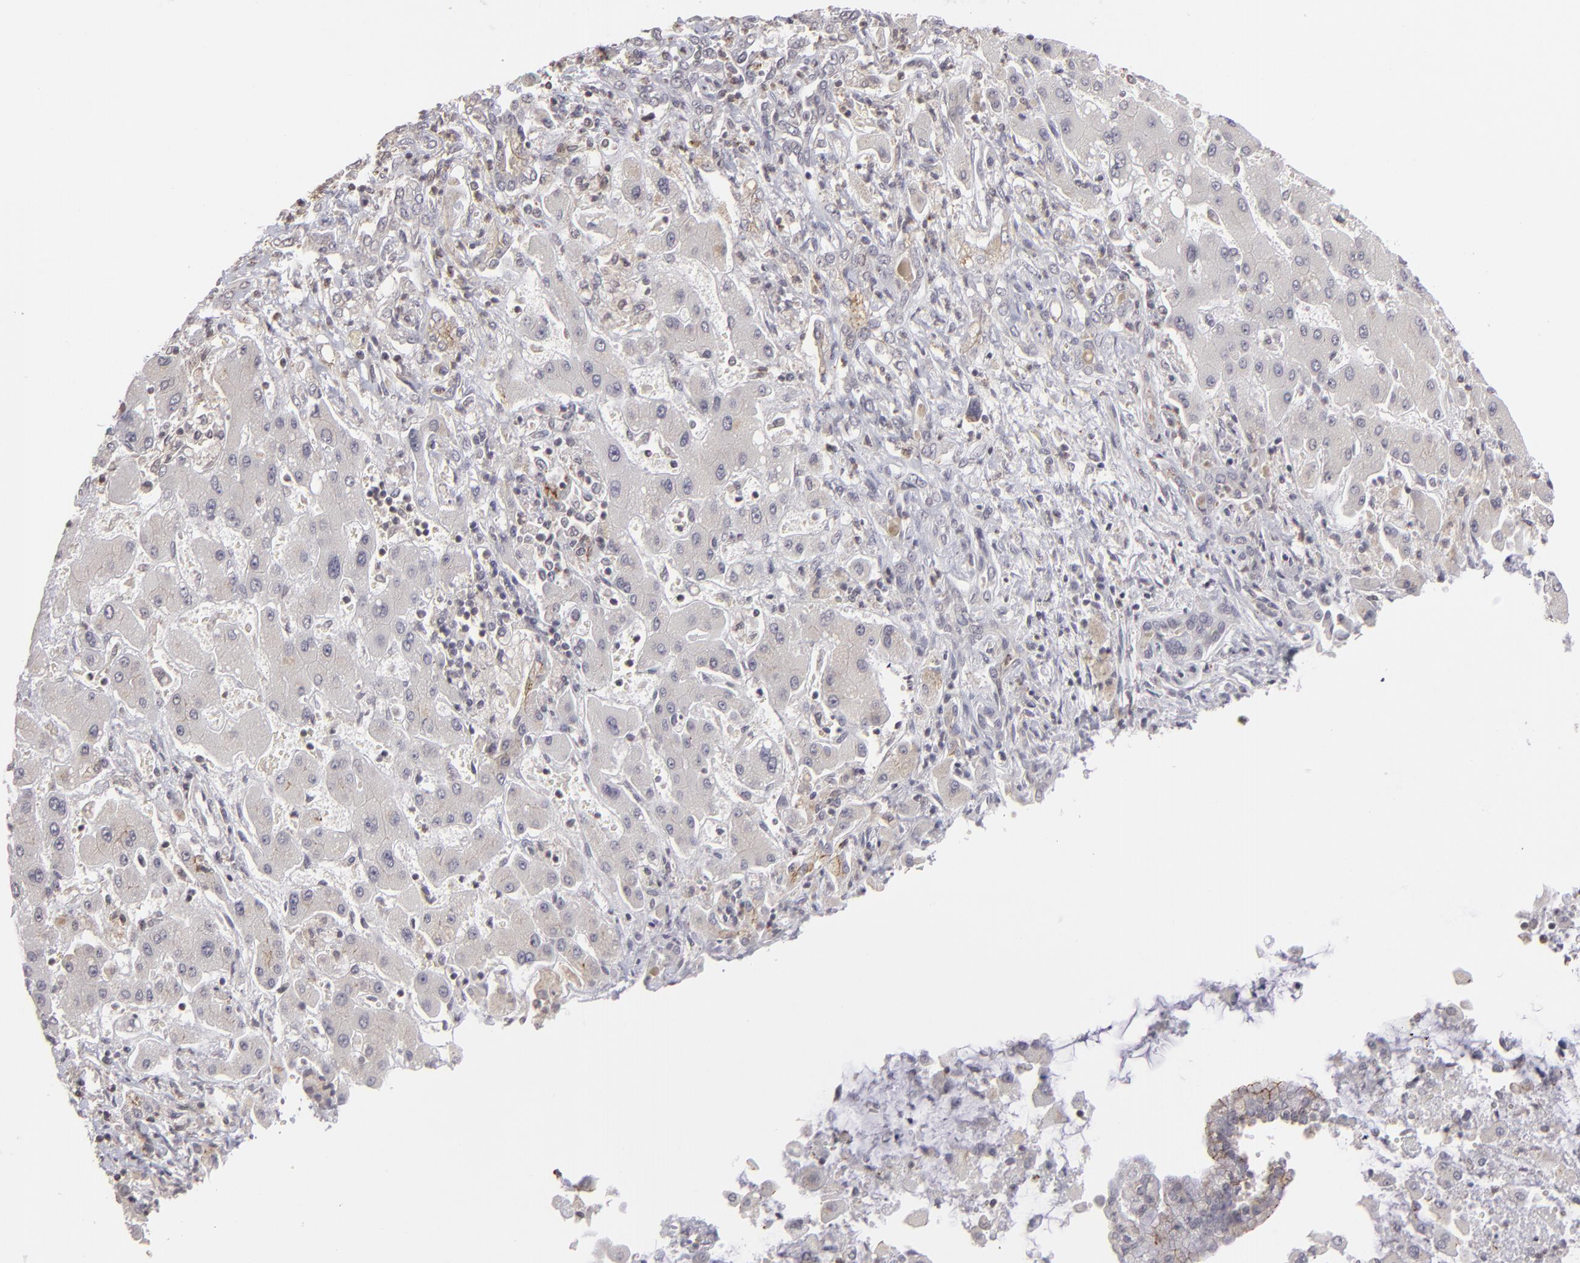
{"staining": {"intensity": "negative", "quantity": "none", "location": "none"}, "tissue": "liver cancer", "cell_type": "Tumor cells", "image_type": "cancer", "snomed": [{"axis": "morphology", "description": "Cholangiocarcinoma"}, {"axis": "topography", "description": "Liver"}], "caption": "Tumor cells are negative for brown protein staining in liver cancer (cholangiocarcinoma).", "gene": "CLDN2", "patient": {"sex": "male", "age": 50}}